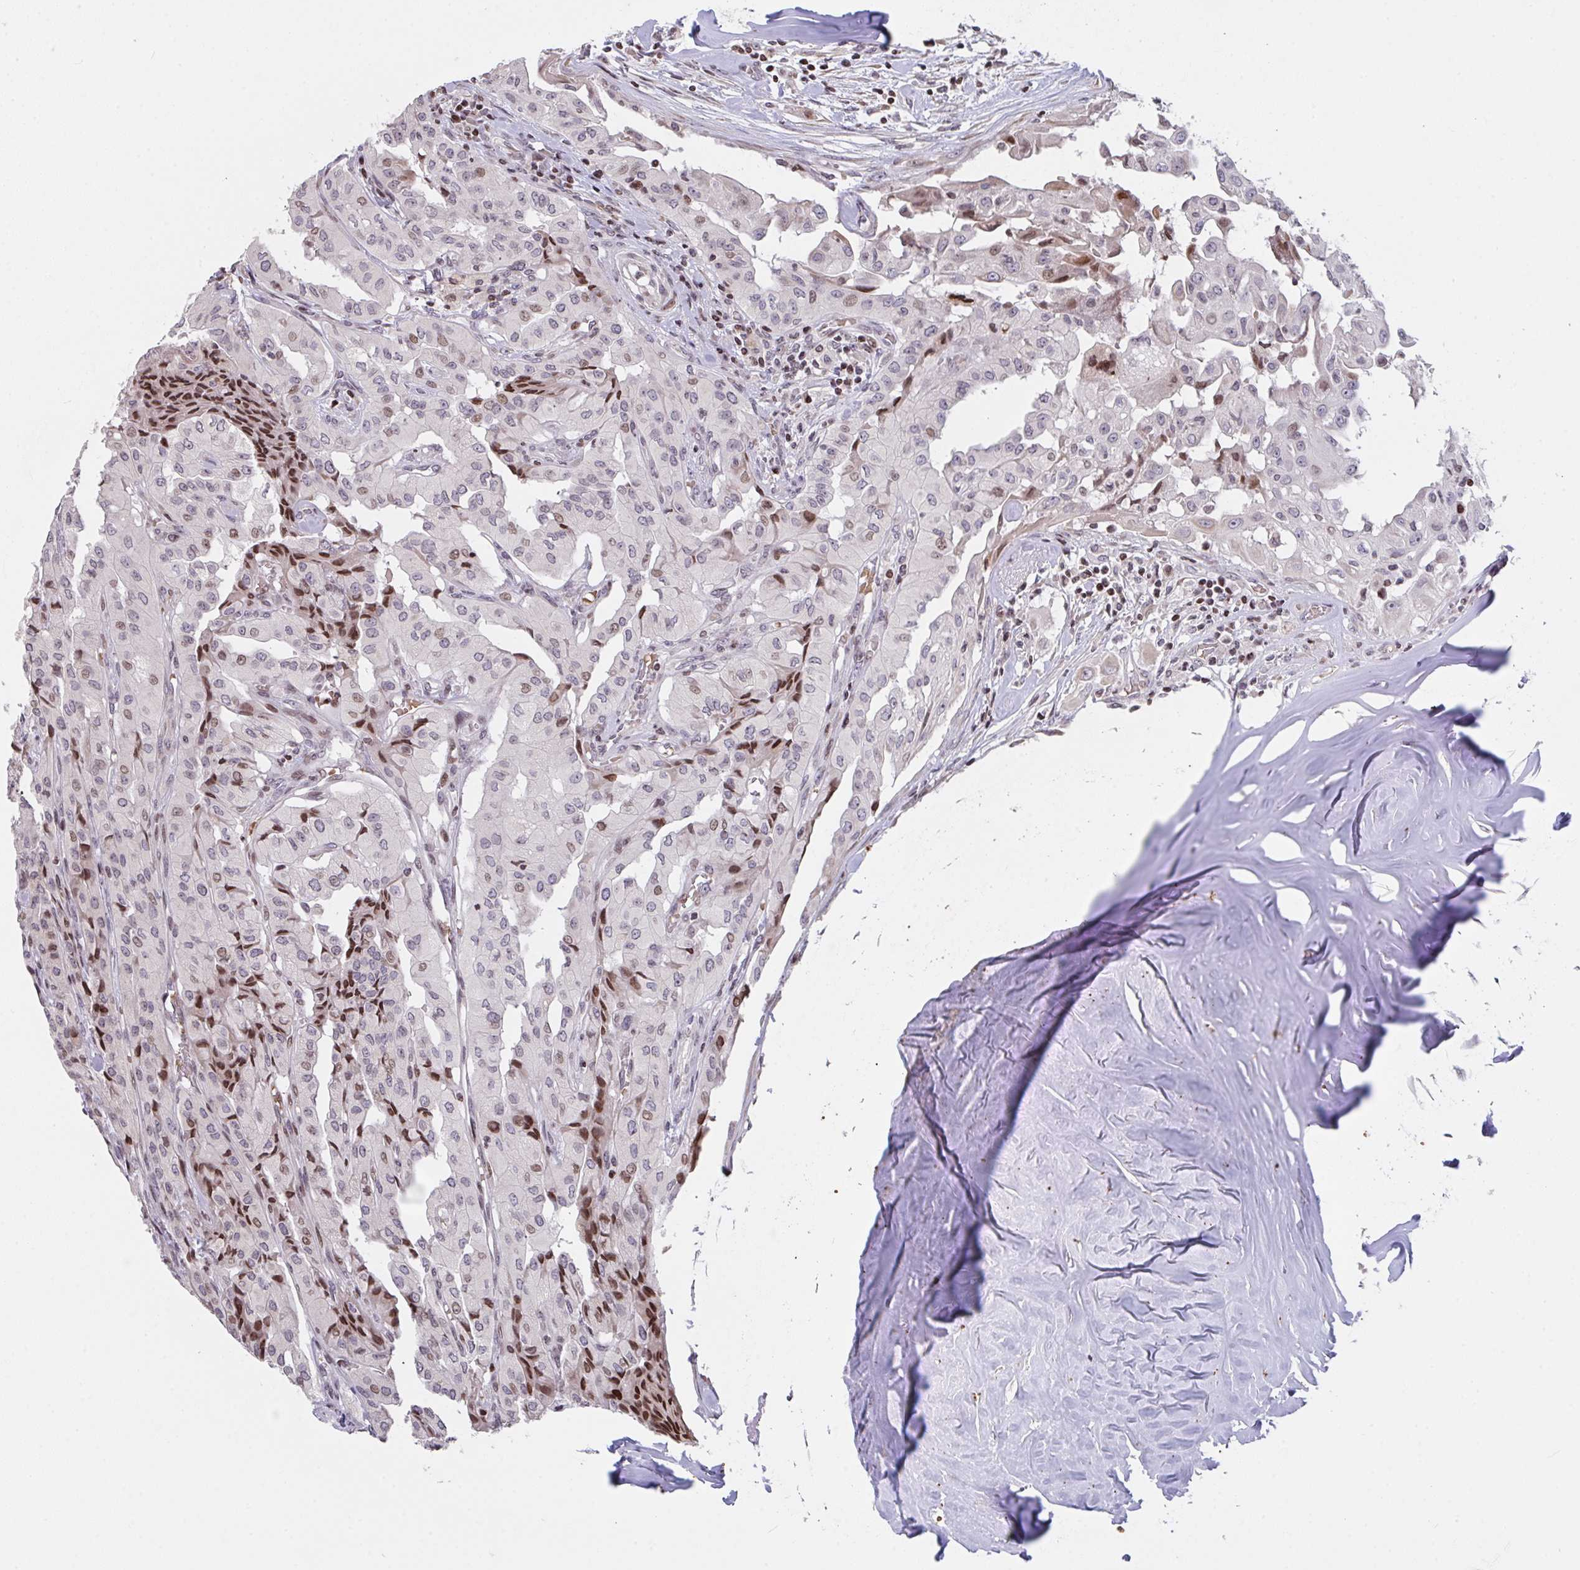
{"staining": {"intensity": "strong", "quantity": "<25%", "location": "nuclear"}, "tissue": "thyroid cancer", "cell_type": "Tumor cells", "image_type": "cancer", "snomed": [{"axis": "morphology", "description": "Papillary adenocarcinoma, NOS"}, {"axis": "topography", "description": "Thyroid gland"}], "caption": "Thyroid cancer (papillary adenocarcinoma) stained for a protein reveals strong nuclear positivity in tumor cells.", "gene": "PCDHB8", "patient": {"sex": "female", "age": 59}}